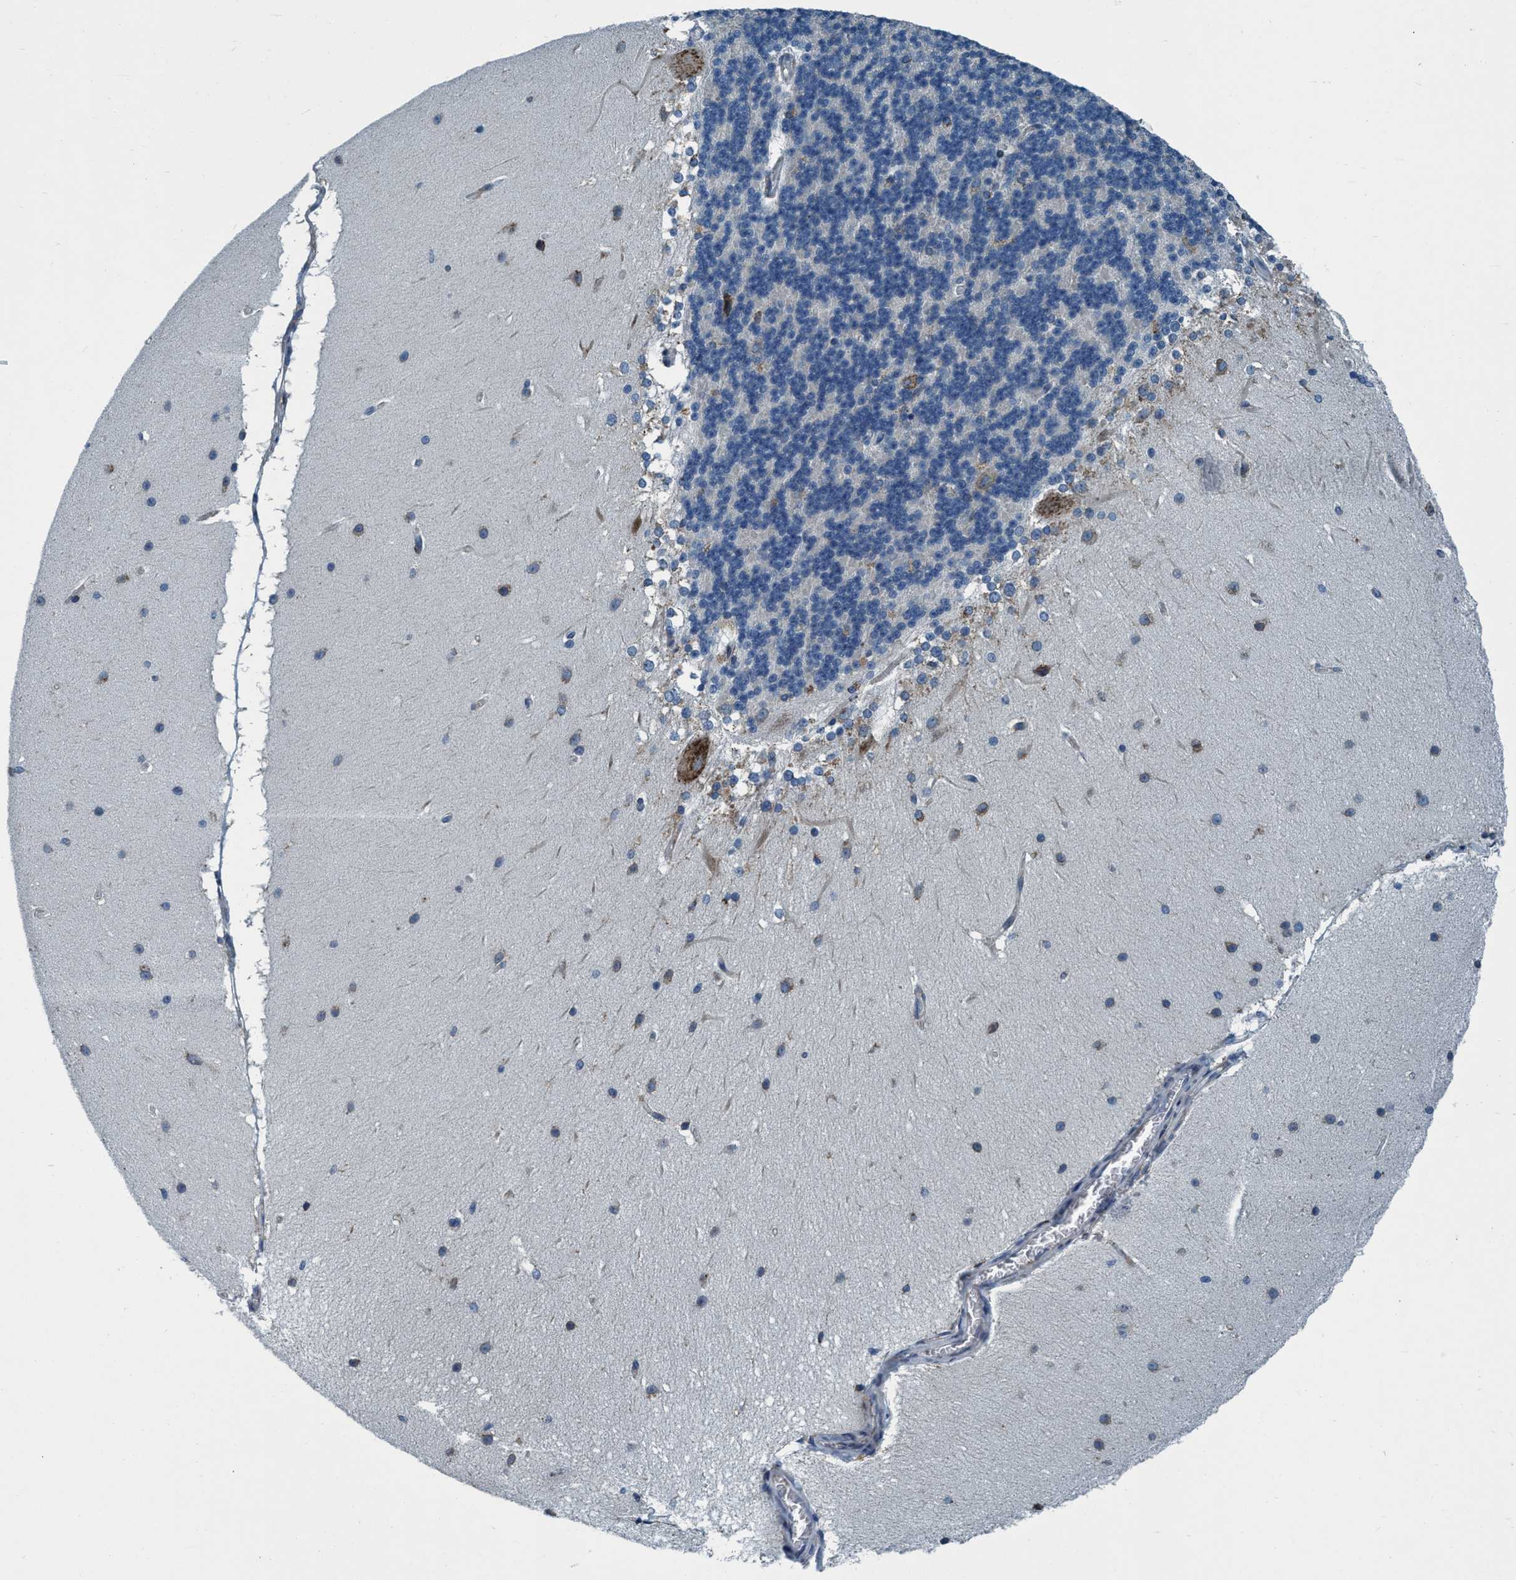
{"staining": {"intensity": "moderate", "quantity": "<25%", "location": "cytoplasmic/membranous"}, "tissue": "cerebellum", "cell_type": "Cells in granular layer", "image_type": "normal", "snomed": [{"axis": "morphology", "description": "Normal tissue, NOS"}, {"axis": "topography", "description": "Cerebellum"}], "caption": "Brown immunohistochemical staining in benign human cerebellum shows moderate cytoplasmic/membranous positivity in about <25% of cells in granular layer.", "gene": "ARMC9", "patient": {"sex": "female", "age": 19}}